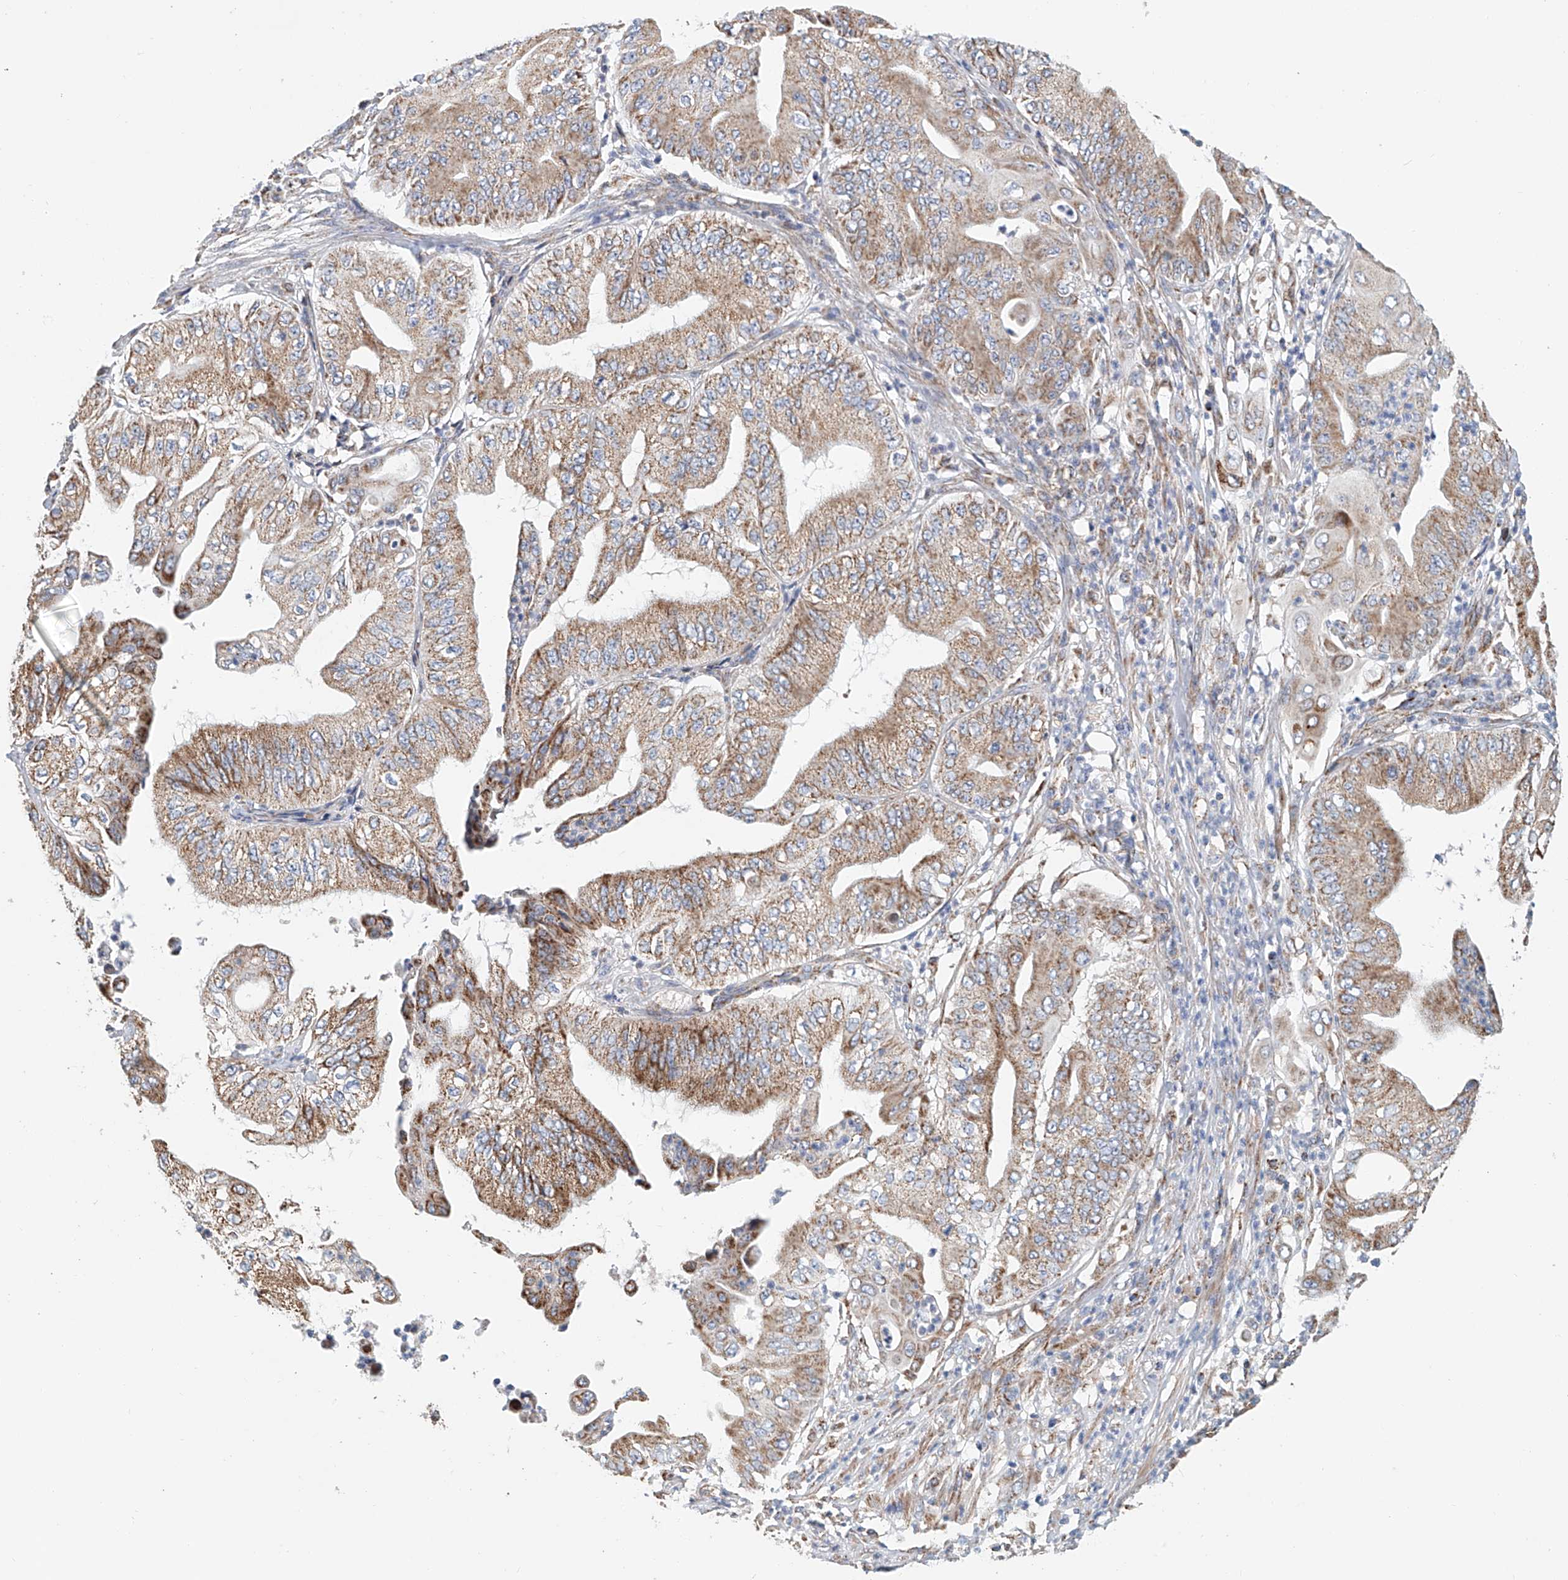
{"staining": {"intensity": "moderate", "quantity": ">75%", "location": "cytoplasmic/membranous"}, "tissue": "pancreatic cancer", "cell_type": "Tumor cells", "image_type": "cancer", "snomed": [{"axis": "morphology", "description": "Adenocarcinoma, NOS"}, {"axis": "topography", "description": "Pancreas"}], "caption": "Pancreatic cancer (adenocarcinoma) stained with a brown dye exhibits moderate cytoplasmic/membranous positive staining in about >75% of tumor cells.", "gene": "MCL1", "patient": {"sex": "female", "age": 77}}